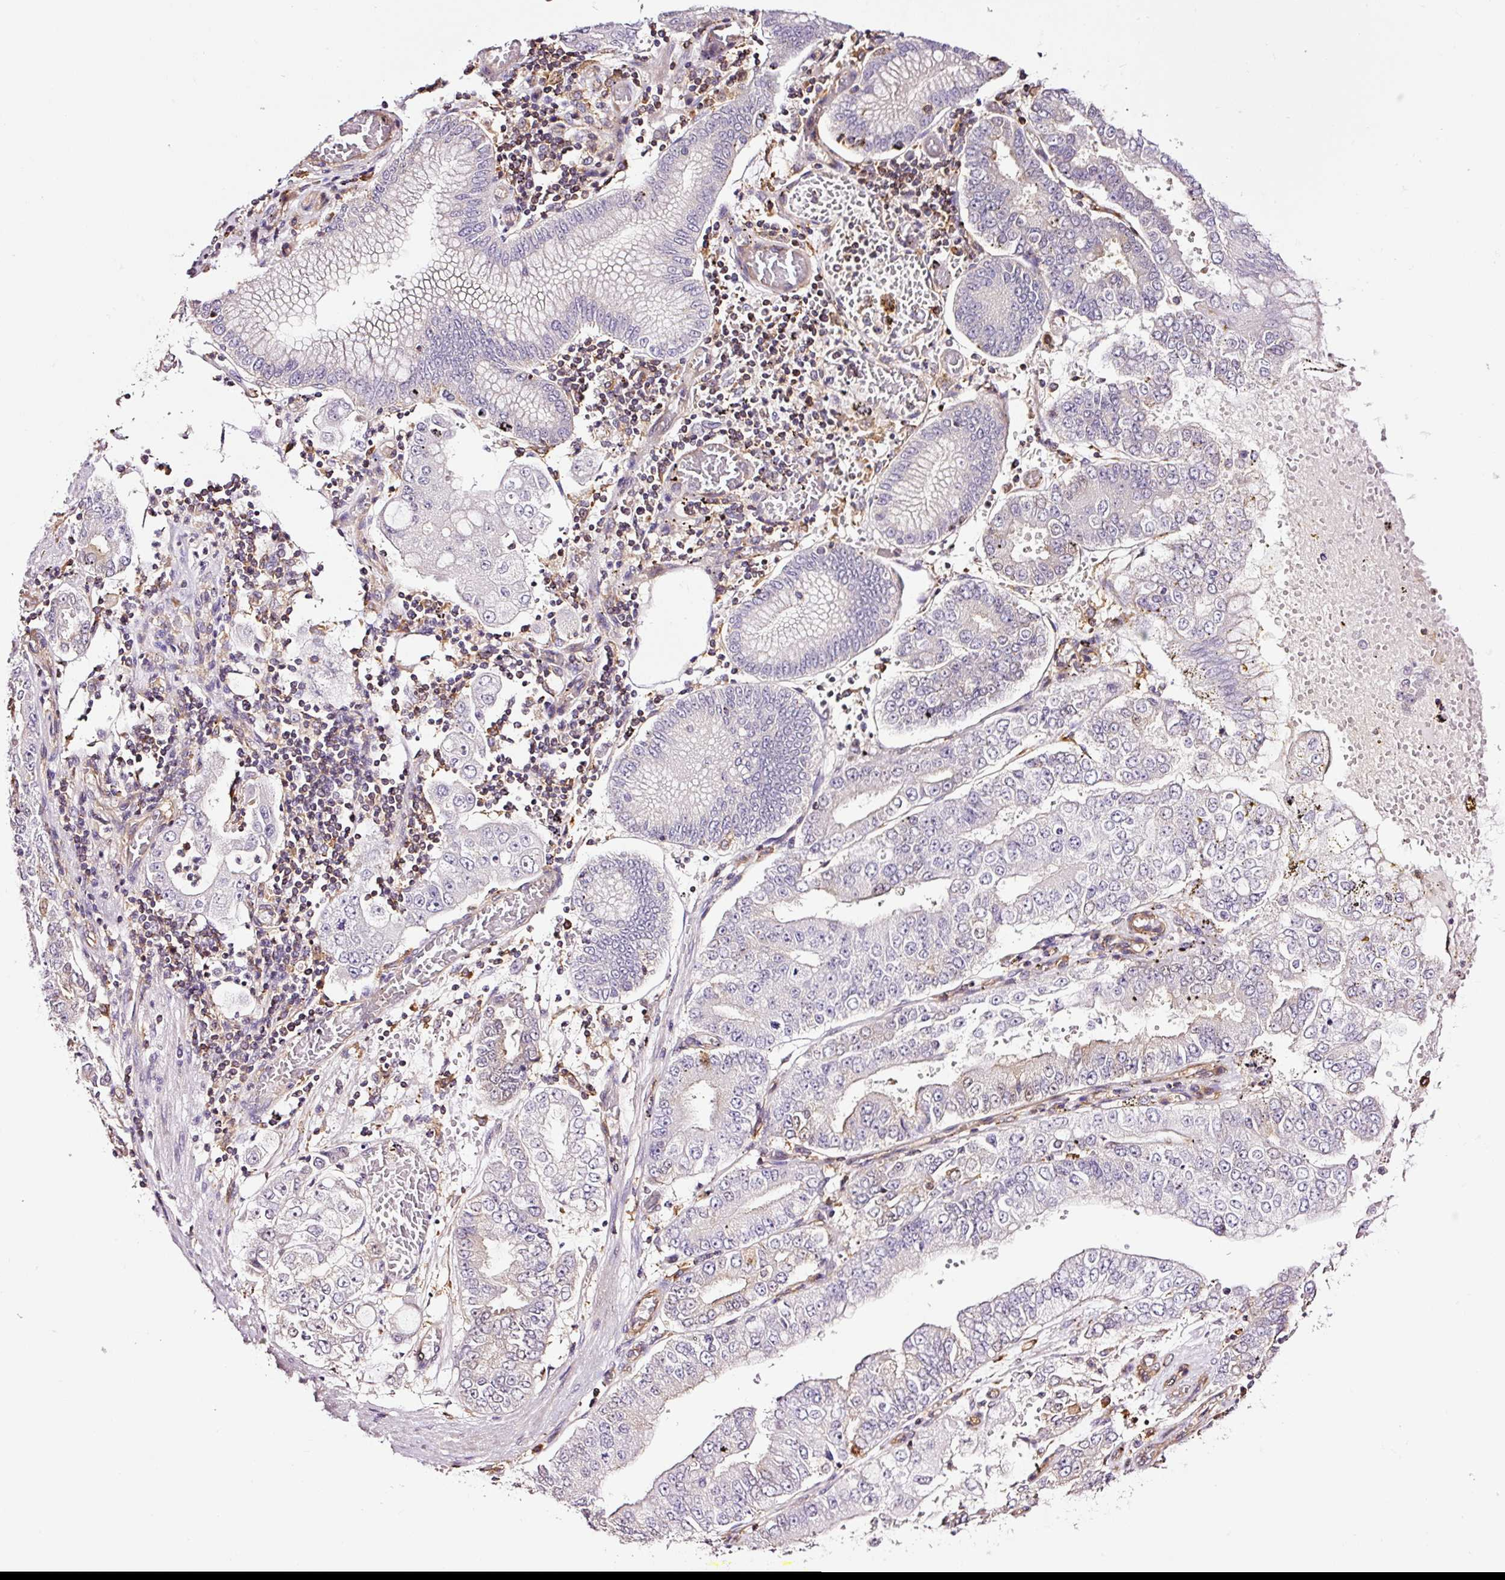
{"staining": {"intensity": "negative", "quantity": "none", "location": "none"}, "tissue": "stomach cancer", "cell_type": "Tumor cells", "image_type": "cancer", "snomed": [{"axis": "morphology", "description": "Adenocarcinoma, NOS"}, {"axis": "topography", "description": "Stomach"}], "caption": "Tumor cells are negative for brown protein staining in stomach cancer.", "gene": "METAP1", "patient": {"sex": "male", "age": 76}}